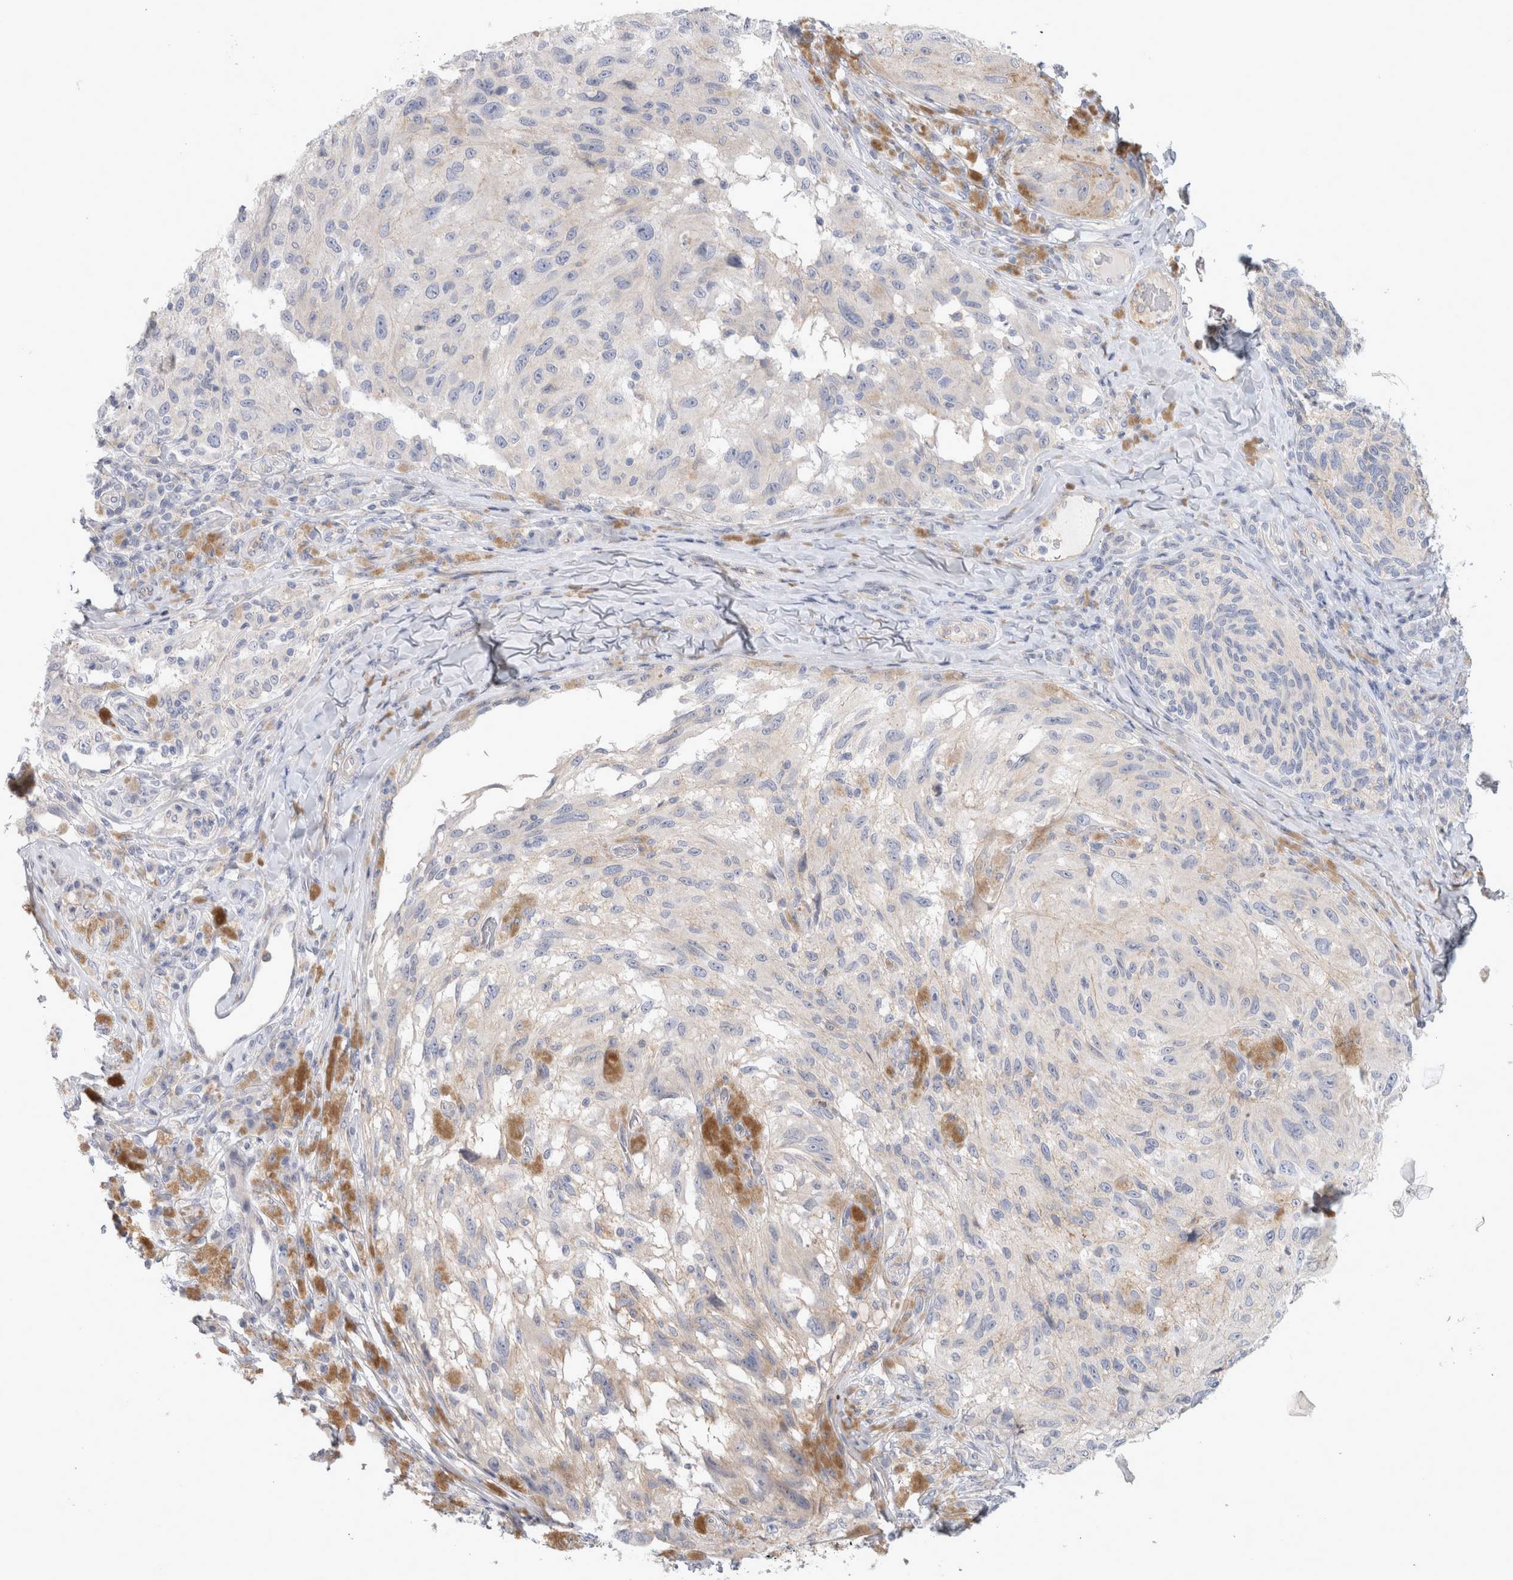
{"staining": {"intensity": "negative", "quantity": "none", "location": "none"}, "tissue": "melanoma", "cell_type": "Tumor cells", "image_type": "cancer", "snomed": [{"axis": "morphology", "description": "Malignant melanoma, NOS"}, {"axis": "topography", "description": "Skin"}], "caption": "A histopathology image of melanoma stained for a protein demonstrates no brown staining in tumor cells.", "gene": "CD55", "patient": {"sex": "female", "age": 73}}